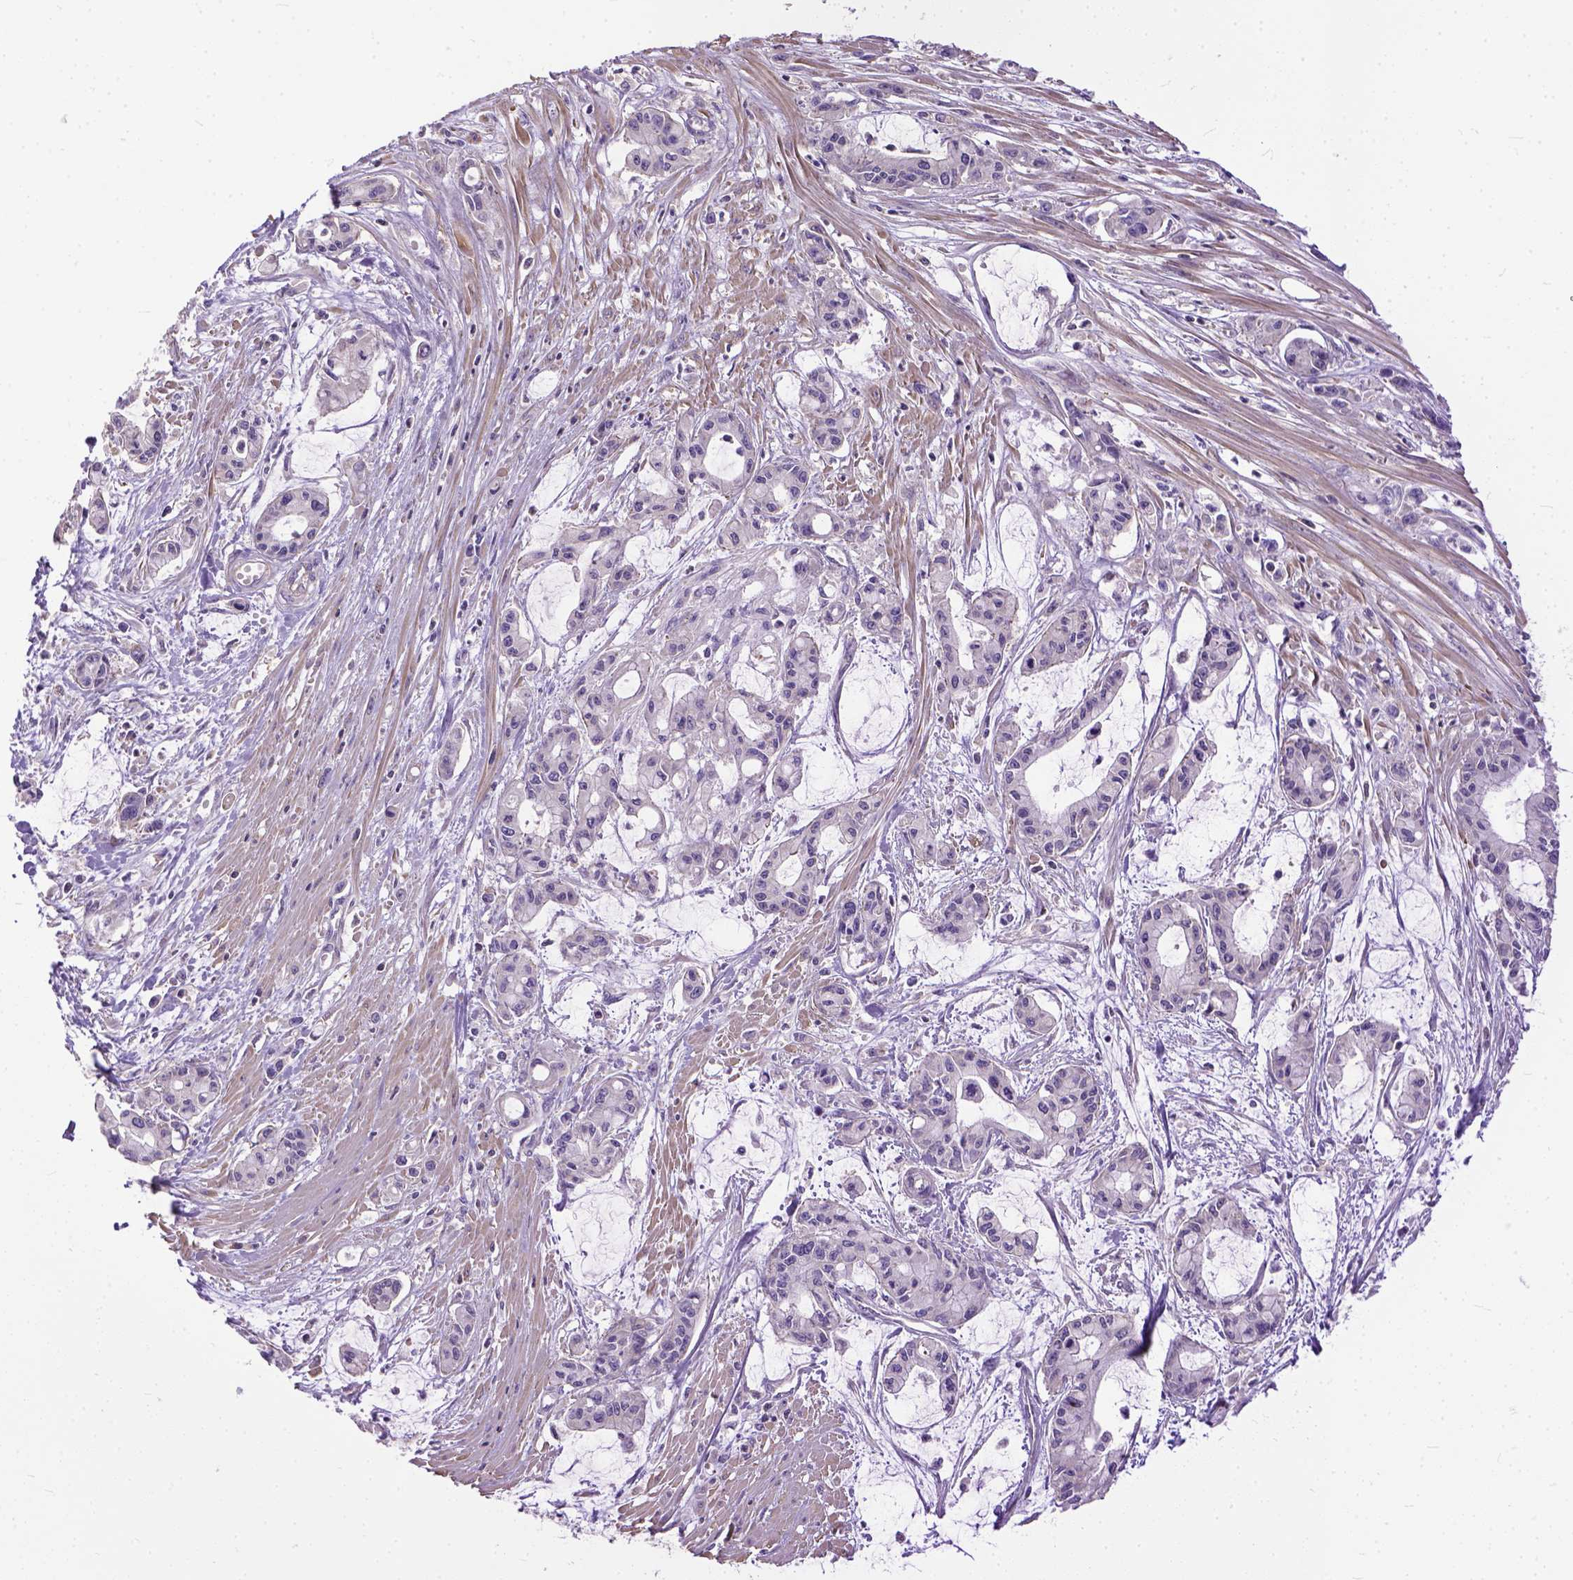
{"staining": {"intensity": "negative", "quantity": "none", "location": "none"}, "tissue": "pancreatic cancer", "cell_type": "Tumor cells", "image_type": "cancer", "snomed": [{"axis": "morphology", "description": "Adenocarcinoma, NOS"}, {"axis": "topography", "description": "Pancreas"}], "caption": "Tumor cells show no significant staining in adenocarcinoma (pancreatic). (DAB IHC, high magnification).", "gene": "BANF2", "patient": {"sex": "male", "age": 48}}